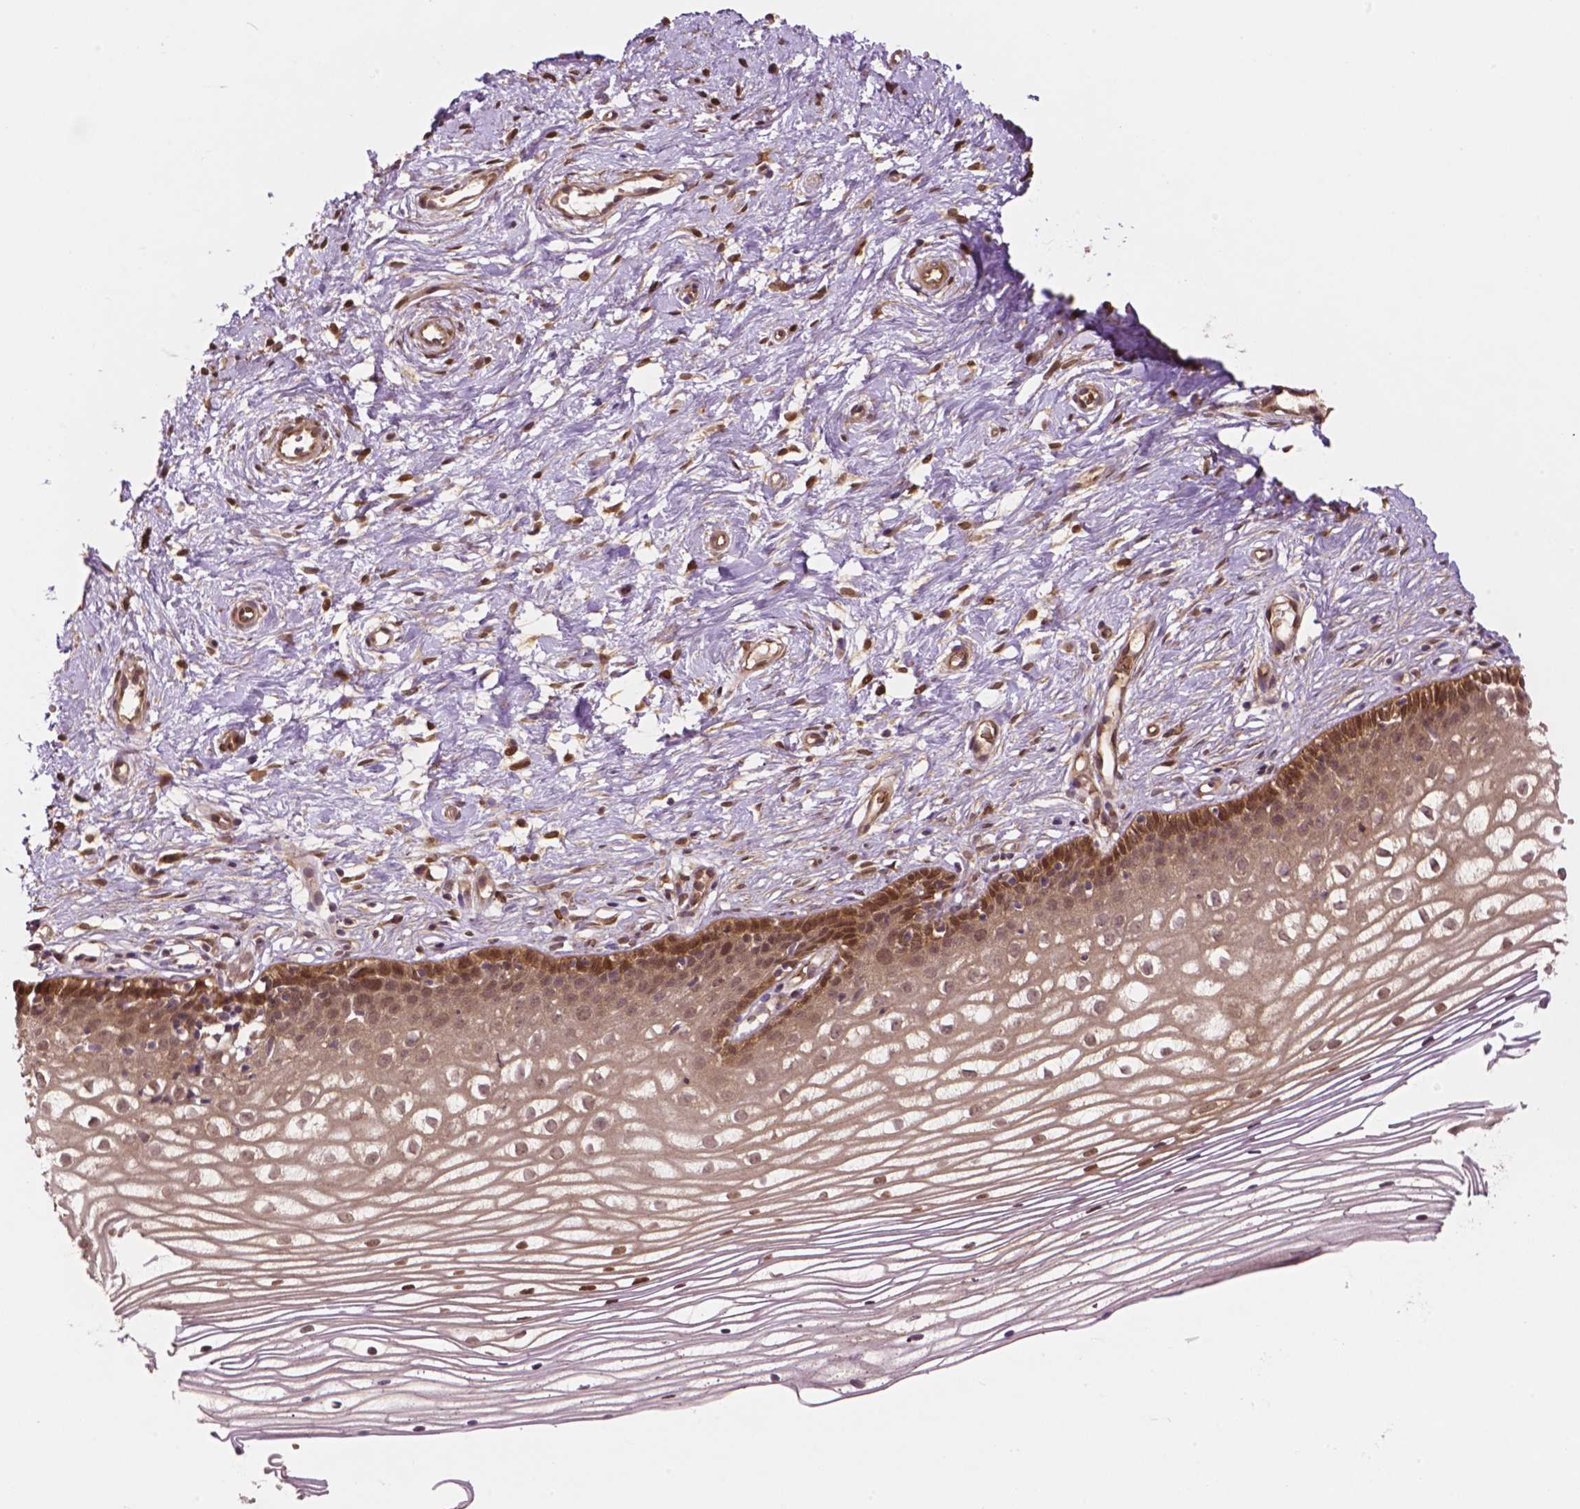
{"staining": {"intensity": "negative", "quantity": "none", "location": "none"}, "tissue": "cervix", "cell_type": "Glandular cells", "image_type": "normal", "snomed": [{"axis": "morphology", "description": "Normal tissue, NOS"}, {"axis": "topography", "description": "Cervix"}], "caption": "A high-resolution image shows immunohistochemistry (IHC) staining of unremarkable cervix, which demonstrates no significant positivity in glandular cells.", "gene": "YAP1", "patient": {"sex": "female", "age": 40}}